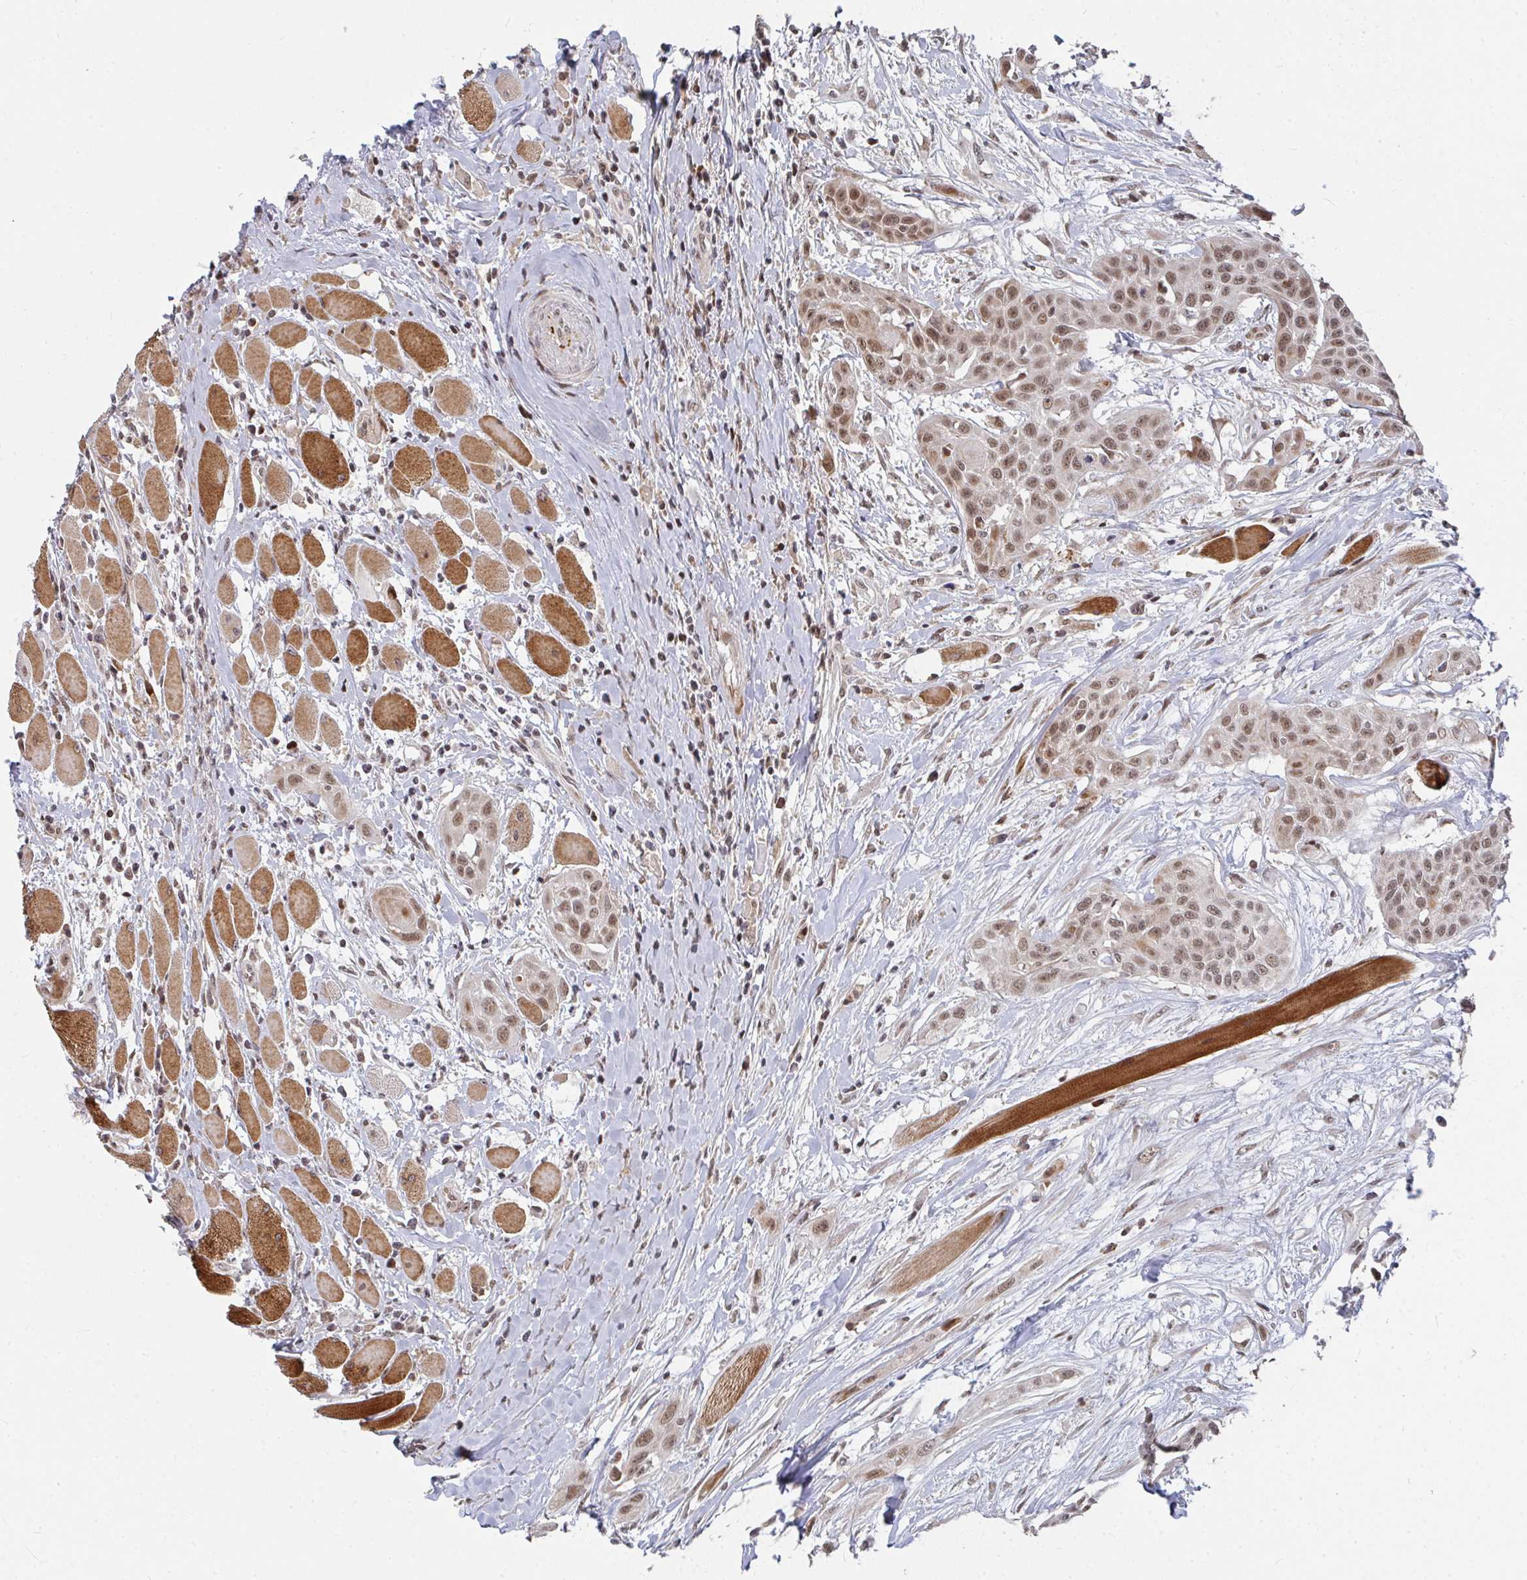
{"staining": {"intensity": "moderate", "quantity": ">75%", "location": "nuclear"}, "tissue": "head and neck cancer", "cell_type": "Tumor cells", "image_type": "cancer", "snomed": [{"axis": "morphology", "description": "Squamous cell carcinoma, NOS"}, {"axis": "topography", "description": "Head-Neck"}], "caption": "A brown stain highlights moderate nuclear expression of a protein in head and neck cancer (squamous cell carcinoma) tumor cells.", "gene": "RBBP5", "patient": {"sex": "female", "age": 73}}